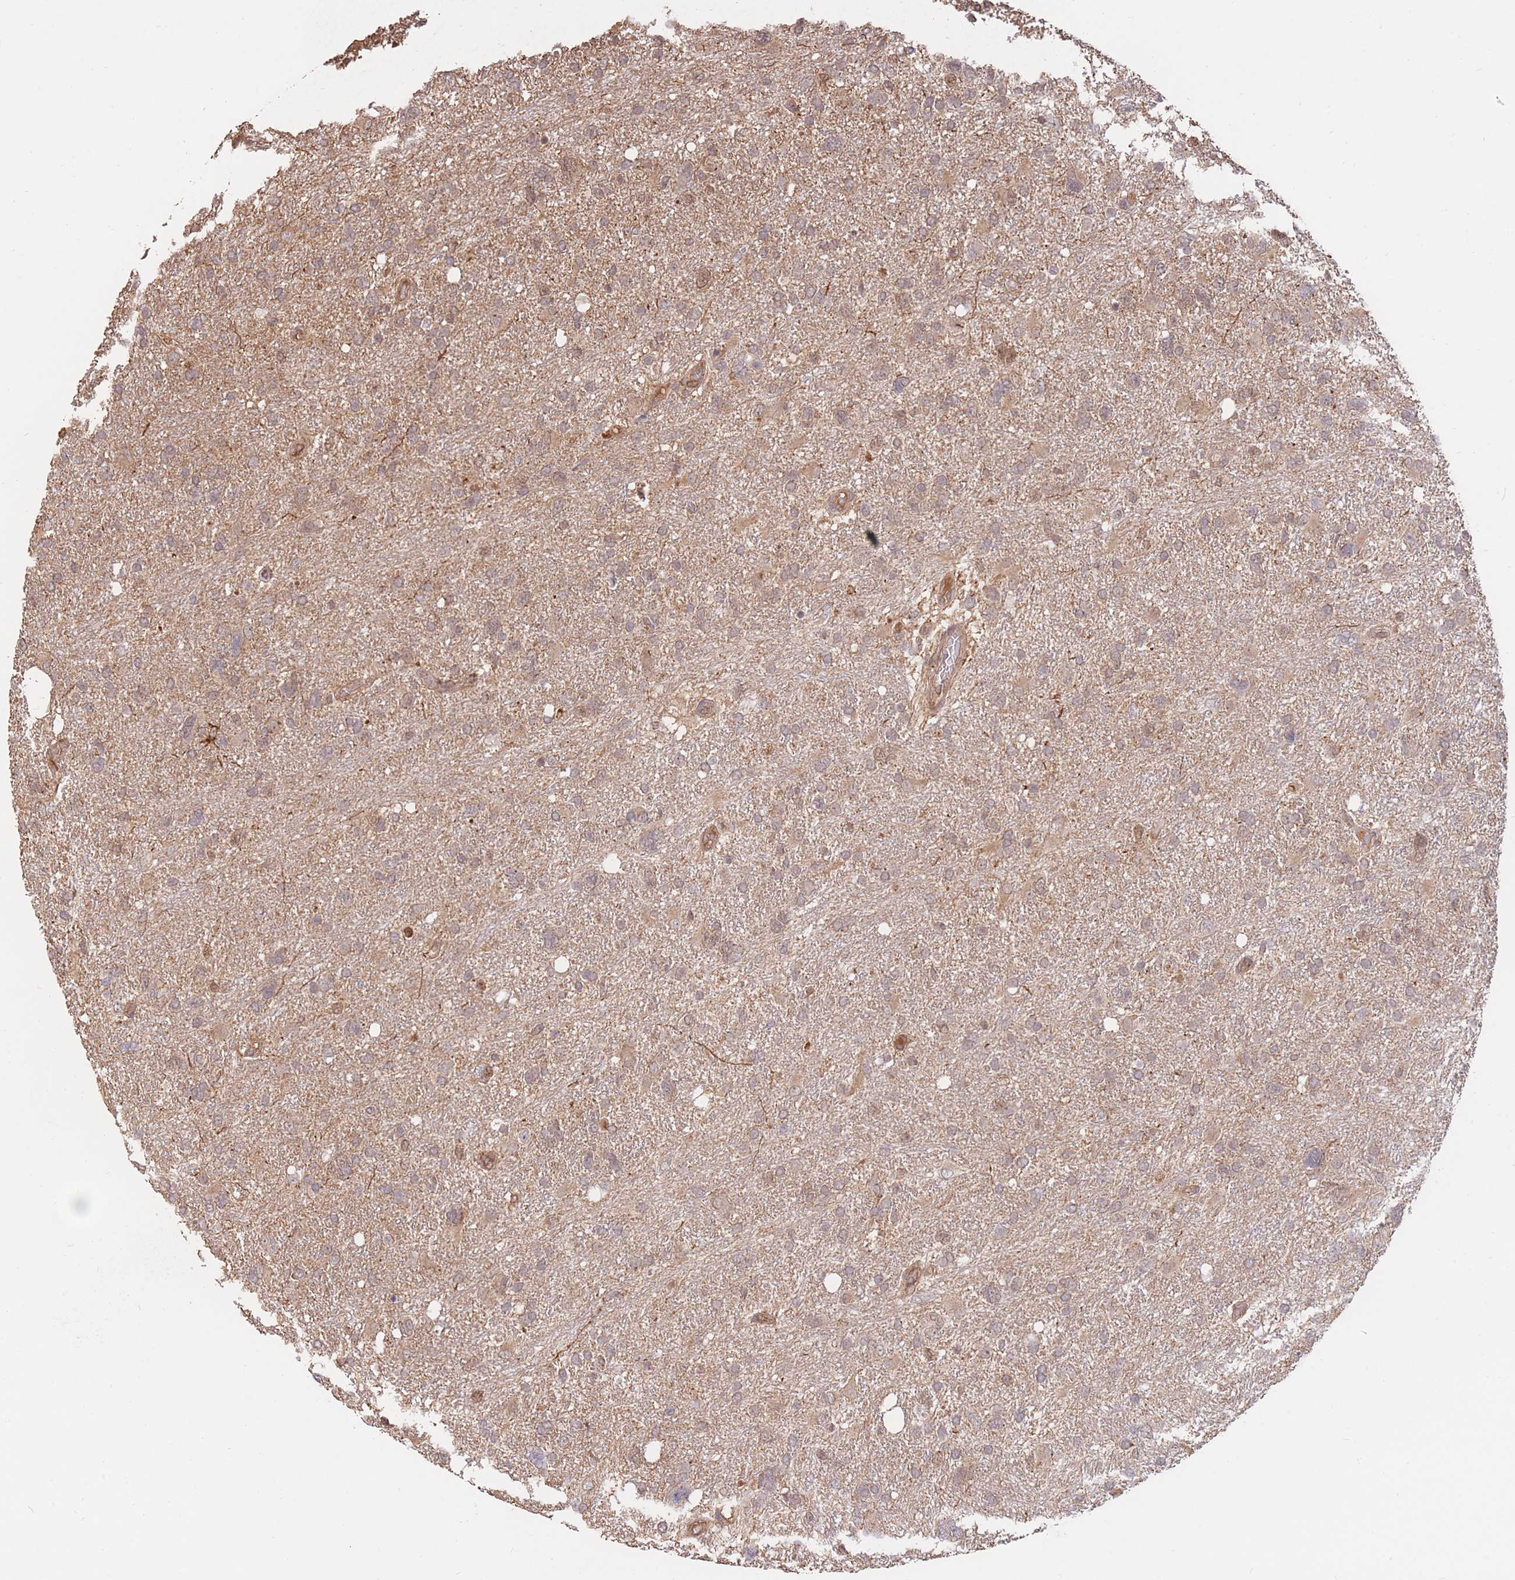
{"staining": {"intensity": "weak", "quantity": "25%-75%", "location": "cytoplasmic/membranous"}, "tissue": "glioma", "cell_type": "Tumor cells", "image_type": "cancer", "snomed": [{"axis": "morphology", "description": "Glioma, malignant, High grade"}, {"axis": "topography", "description": "Brain"}], "caption": "An IHC image of neoplastic tissue is shown. Protein staining in brown highlights weak cytoplasmic/membranous positivity in malignant glioma (high-grade) within tumor cells. (Stains: DAB in brown, nuclei in blue, Microscopy: brightfield microscopy at high magnification).", "gene": "RGS14", "patient": {"sex": "male", "age": 61}}